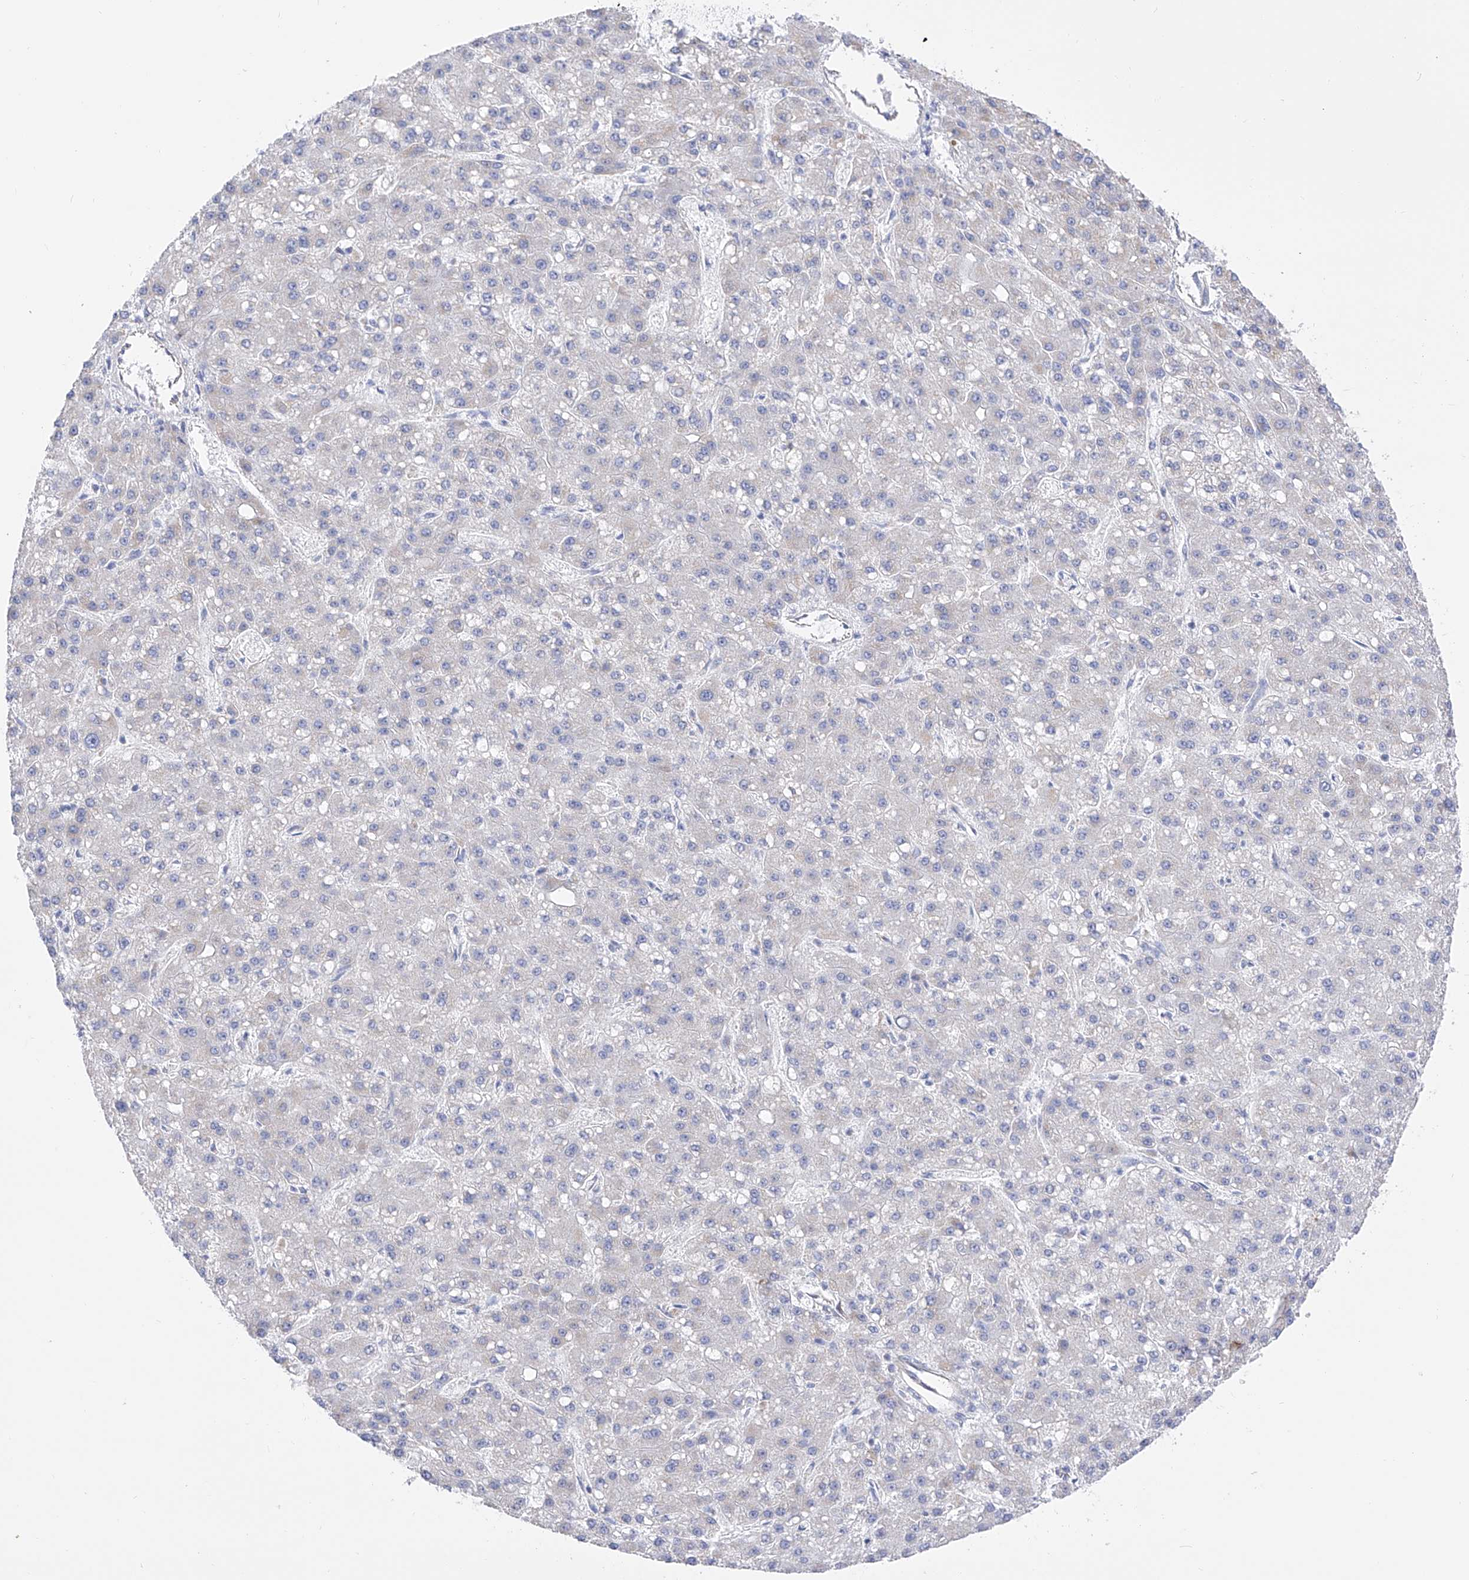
{"staining": {"intensity": "negative", "quantity": "none", "location": "none"}, "tissue": "liver cancer", "cell_type": "Tumor cells", "image_type": "cancer", "snomed": [{"axis": "morphology", "description": "Carcinoma, Hepatocellular, NOS"}, {"axis": "topography", "description": "Liver"}], "caption": "DAB (3,3'-diaminobenzidine) immunohistochemical staining of liver cancer displays no significant expression in tumor cells.", "gene": "FLG", "patient": {"sex": "male", "age": 67}}